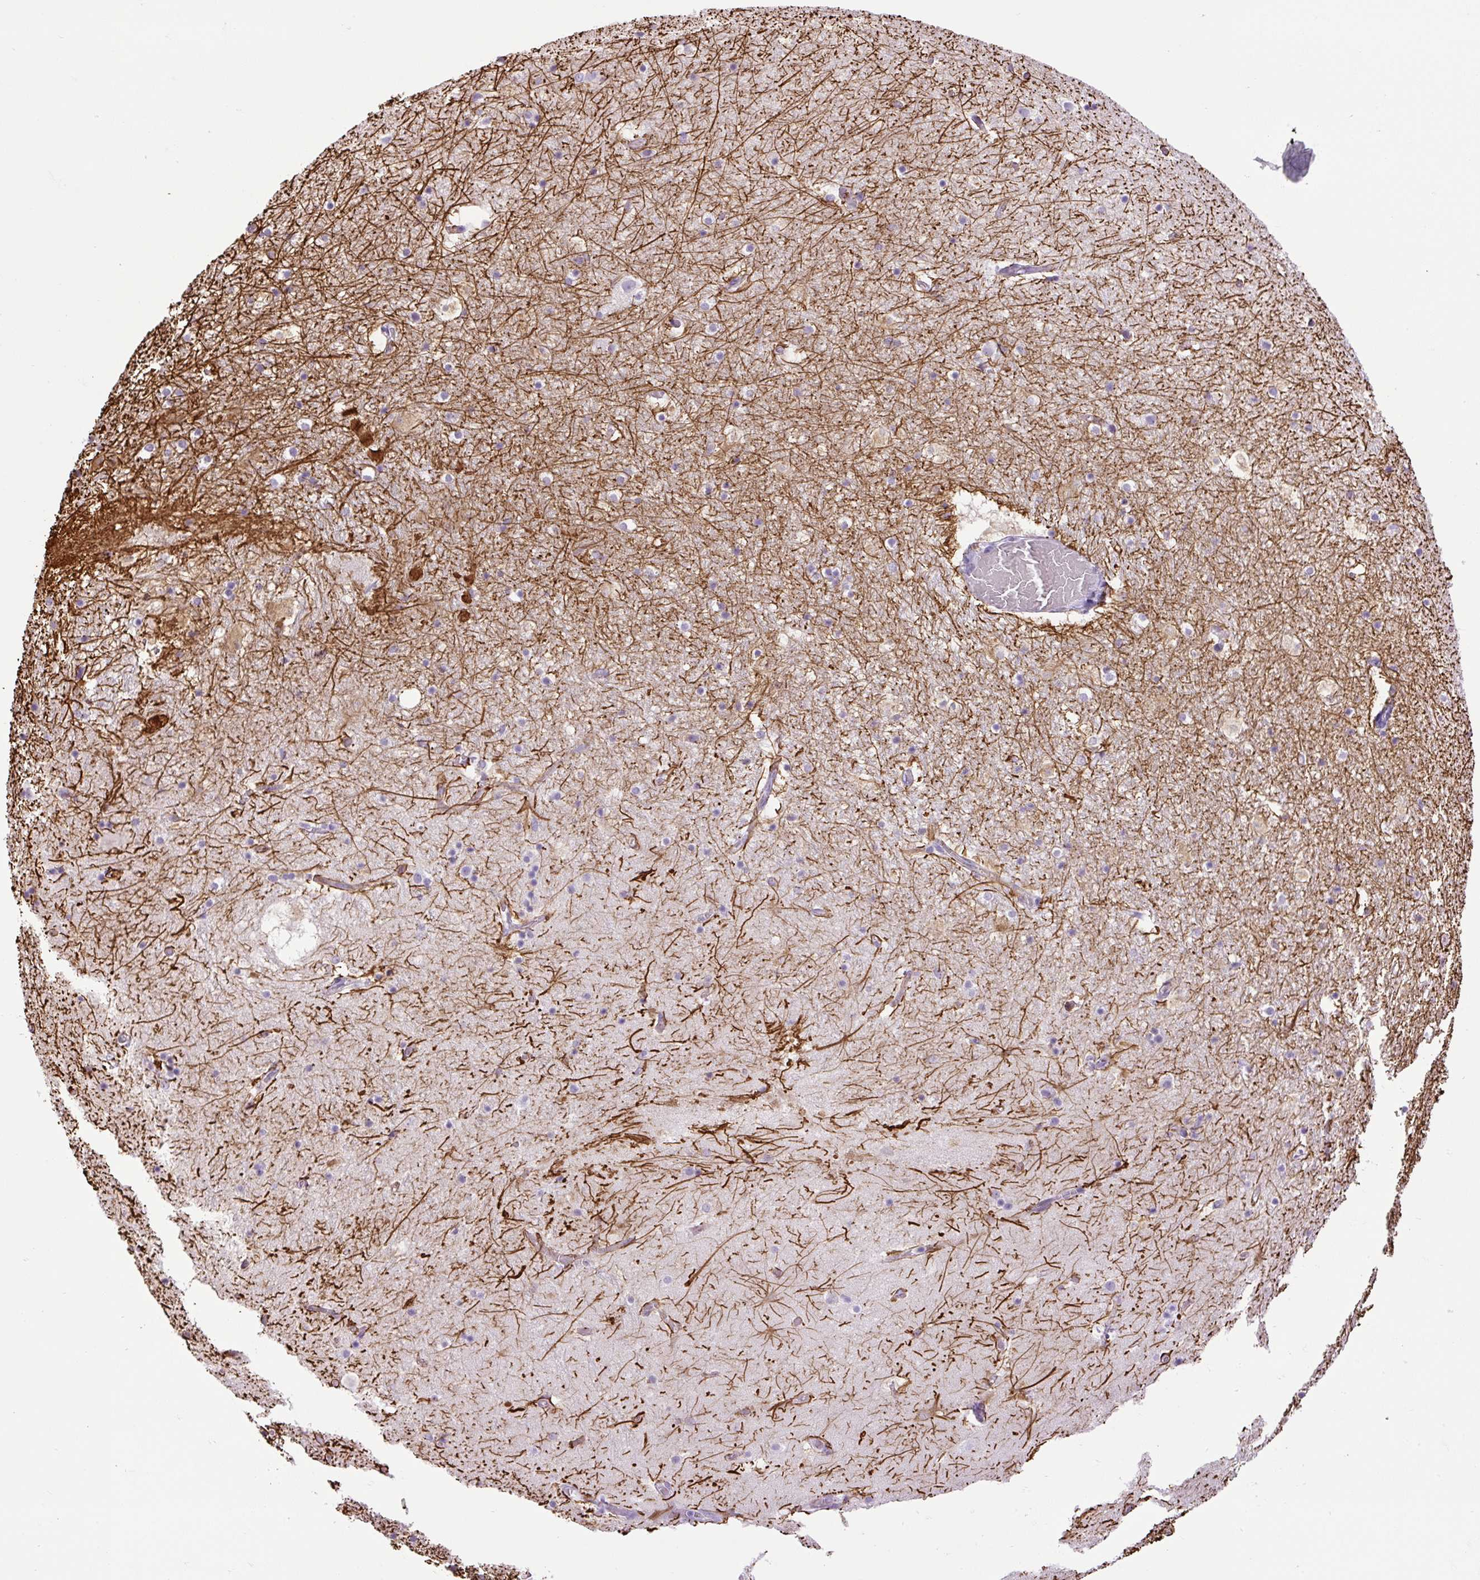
{"staining": {"intensity": "strong", "quantity": "<25%", "location": "cytoplasmic/membranous"}, "tissue": "hippocampus", "cell_type": "Glial cells", "image_type": "normal", "snomed": [{"axis": "morphology", "description": "Normal tissue, NOS"}, {"axis": "topography", "description": "Hippocampus"}], "caption": "Brown immunohistochemical staining in benign hippocampus demonstrates strong cytoplasmic/membranous positivity in about <25% of glial cells. (DAB IHC with brightfield microscopy, high magnification).", "gene": "VWA7", "patient": {"sex": "female", "age": 52}}